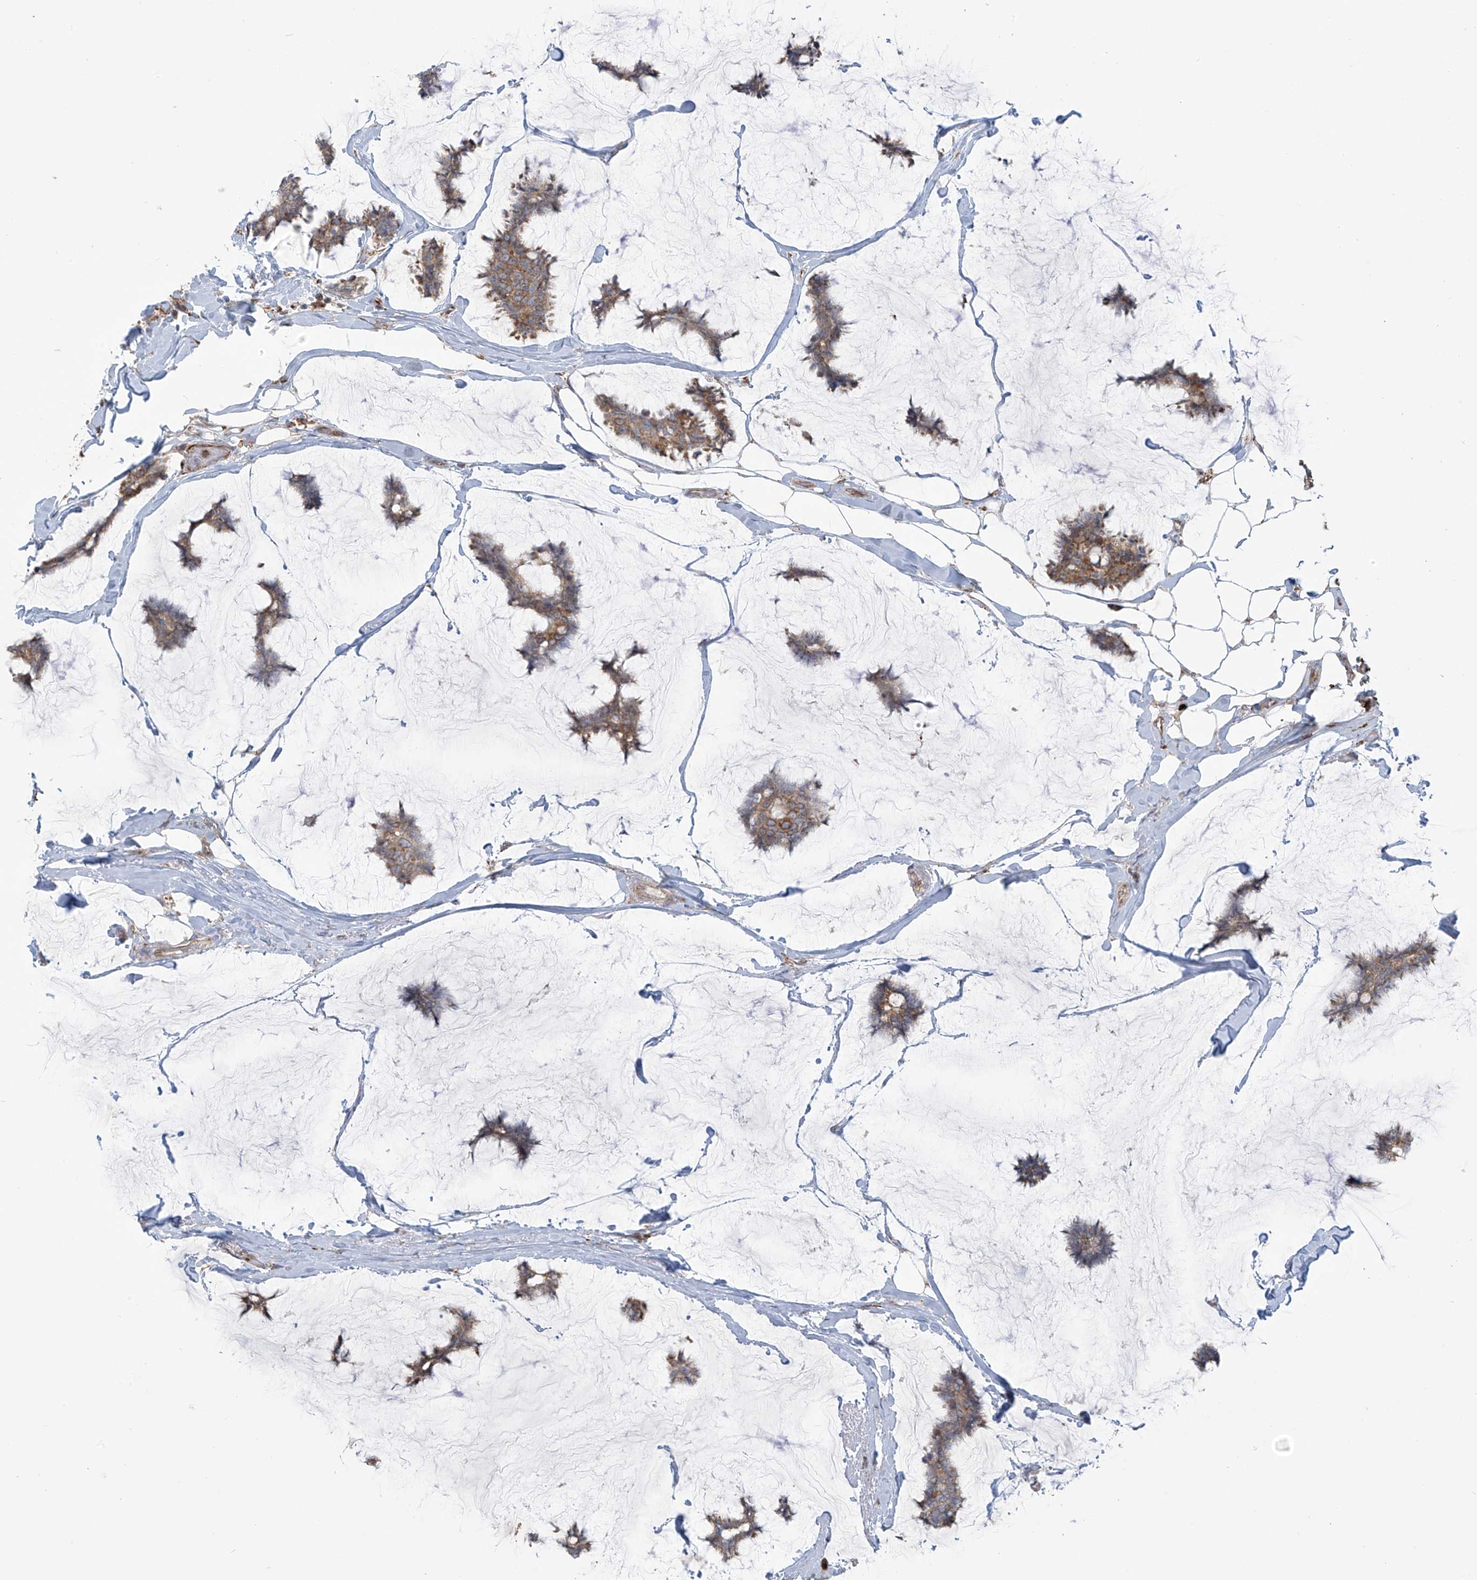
{"staining": {"intensity": "moderate", "quantity": ">75%", "location": "cytoplasmic/membranous"}, "tissue": "breast cancer", "cell_type": "Tumor cells", "image_type": "cancer", "snomed": [{"axis": "morphology", "description": "Duct carcinoma"}, {"axis": "topography", "description": "Breast"}], "caption": "Breast intraductal carcinoma stained with IHC shows moderate cytoplasmic/membranous expression in about >75% of tumor cells. (Brightfield microscopy of DAB IHC at high magnification).", "gene": "KATNIP", "patient": {"sex": "female", "age": 93}}